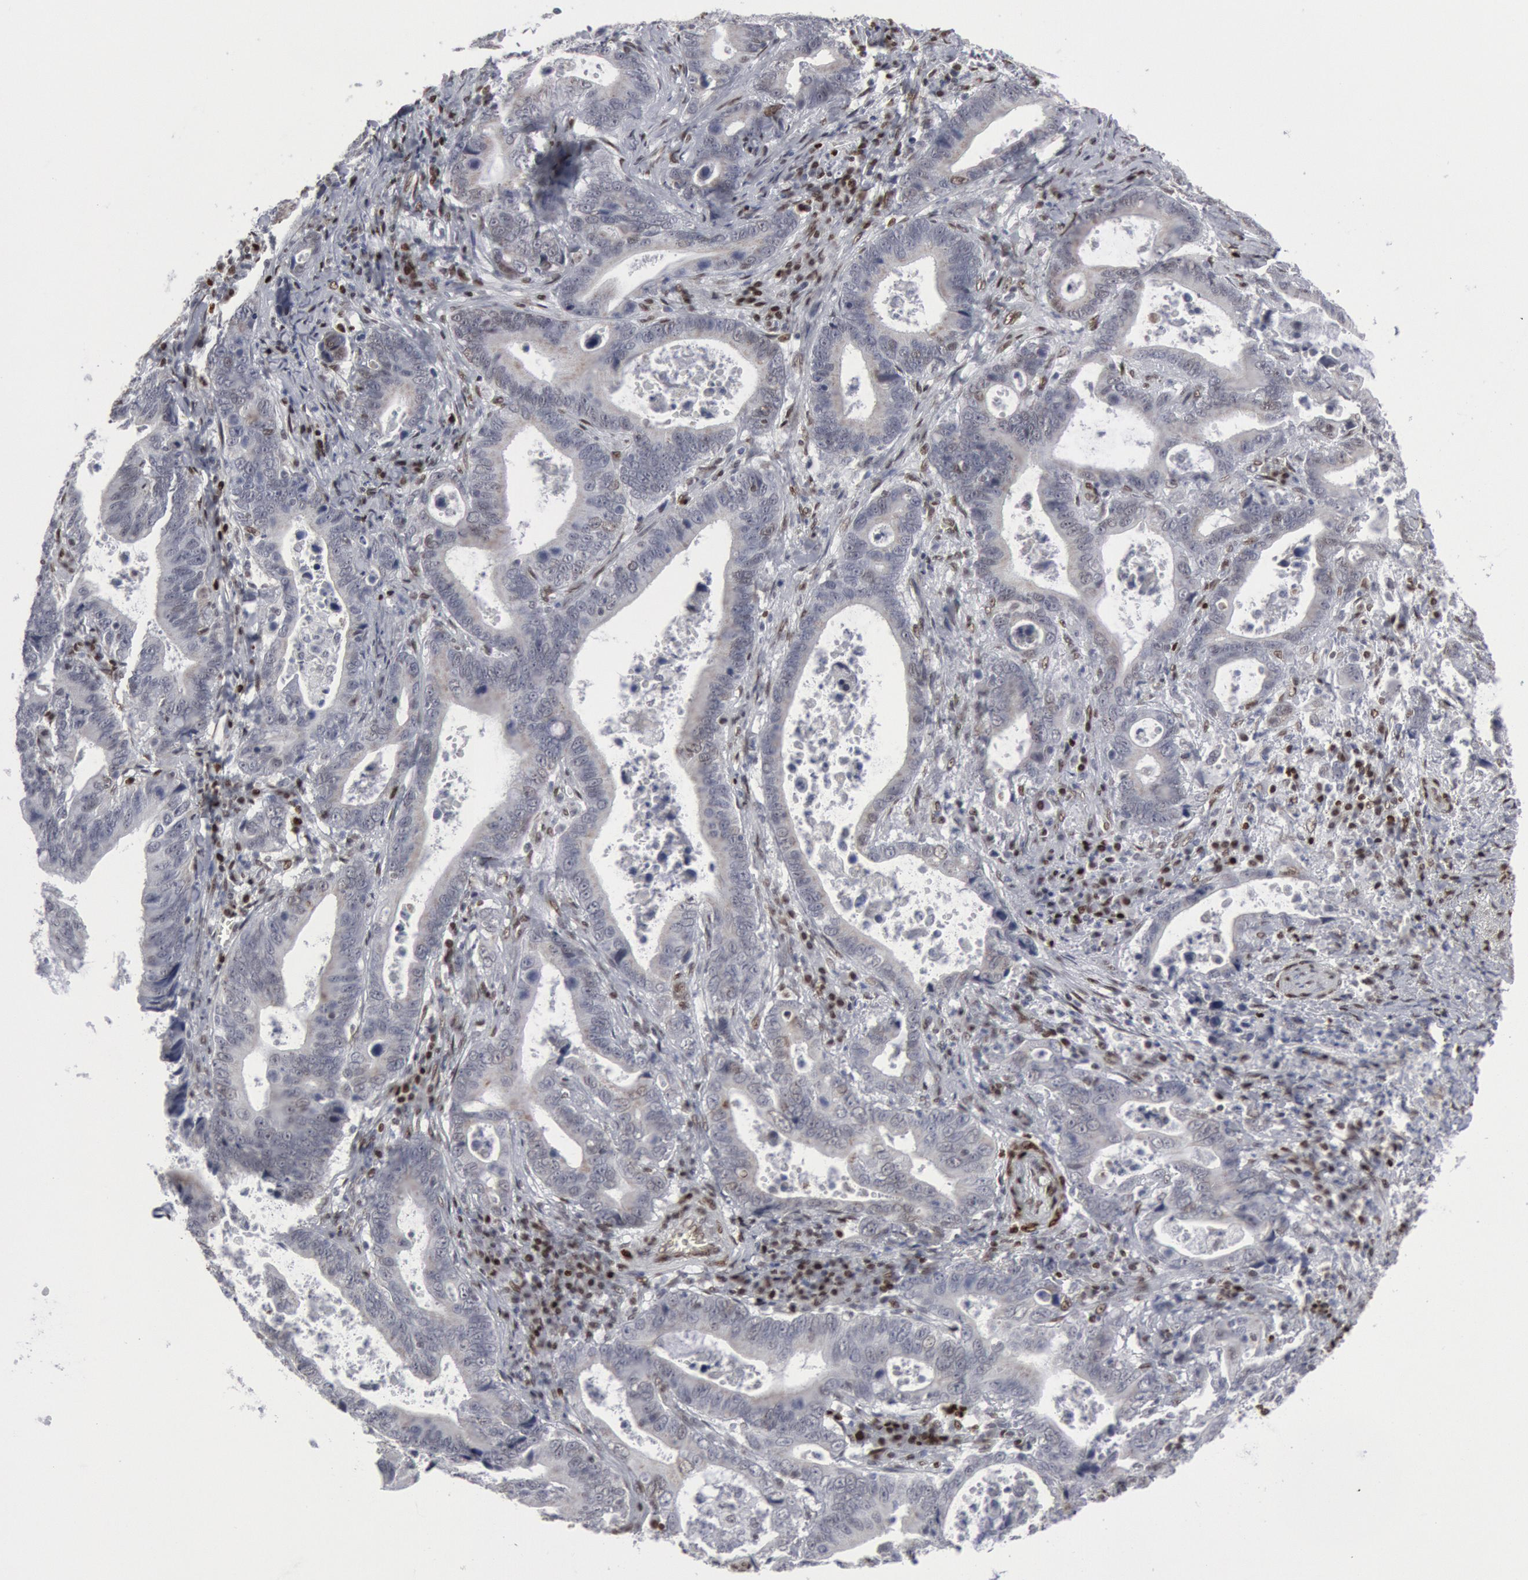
{"staining": {"intensity": "negative", "quantity": "none", "location": "none"}, "tissue": "stomach cancer", "cell_type": "Tumor cells", "image_type": "cancer", "snomed": [{"axis": "morphology", "description": "Adenocarcinoma, NOS"}, {"axis": "topography", "description": "Stomach, upper"}], "caption": "Immunohistochemistry (IHC) of human stomach cancer exhibits no positivity in tumor cells.", "gene": "MECP2", "patient": {"sex": "male", "age": 63}}